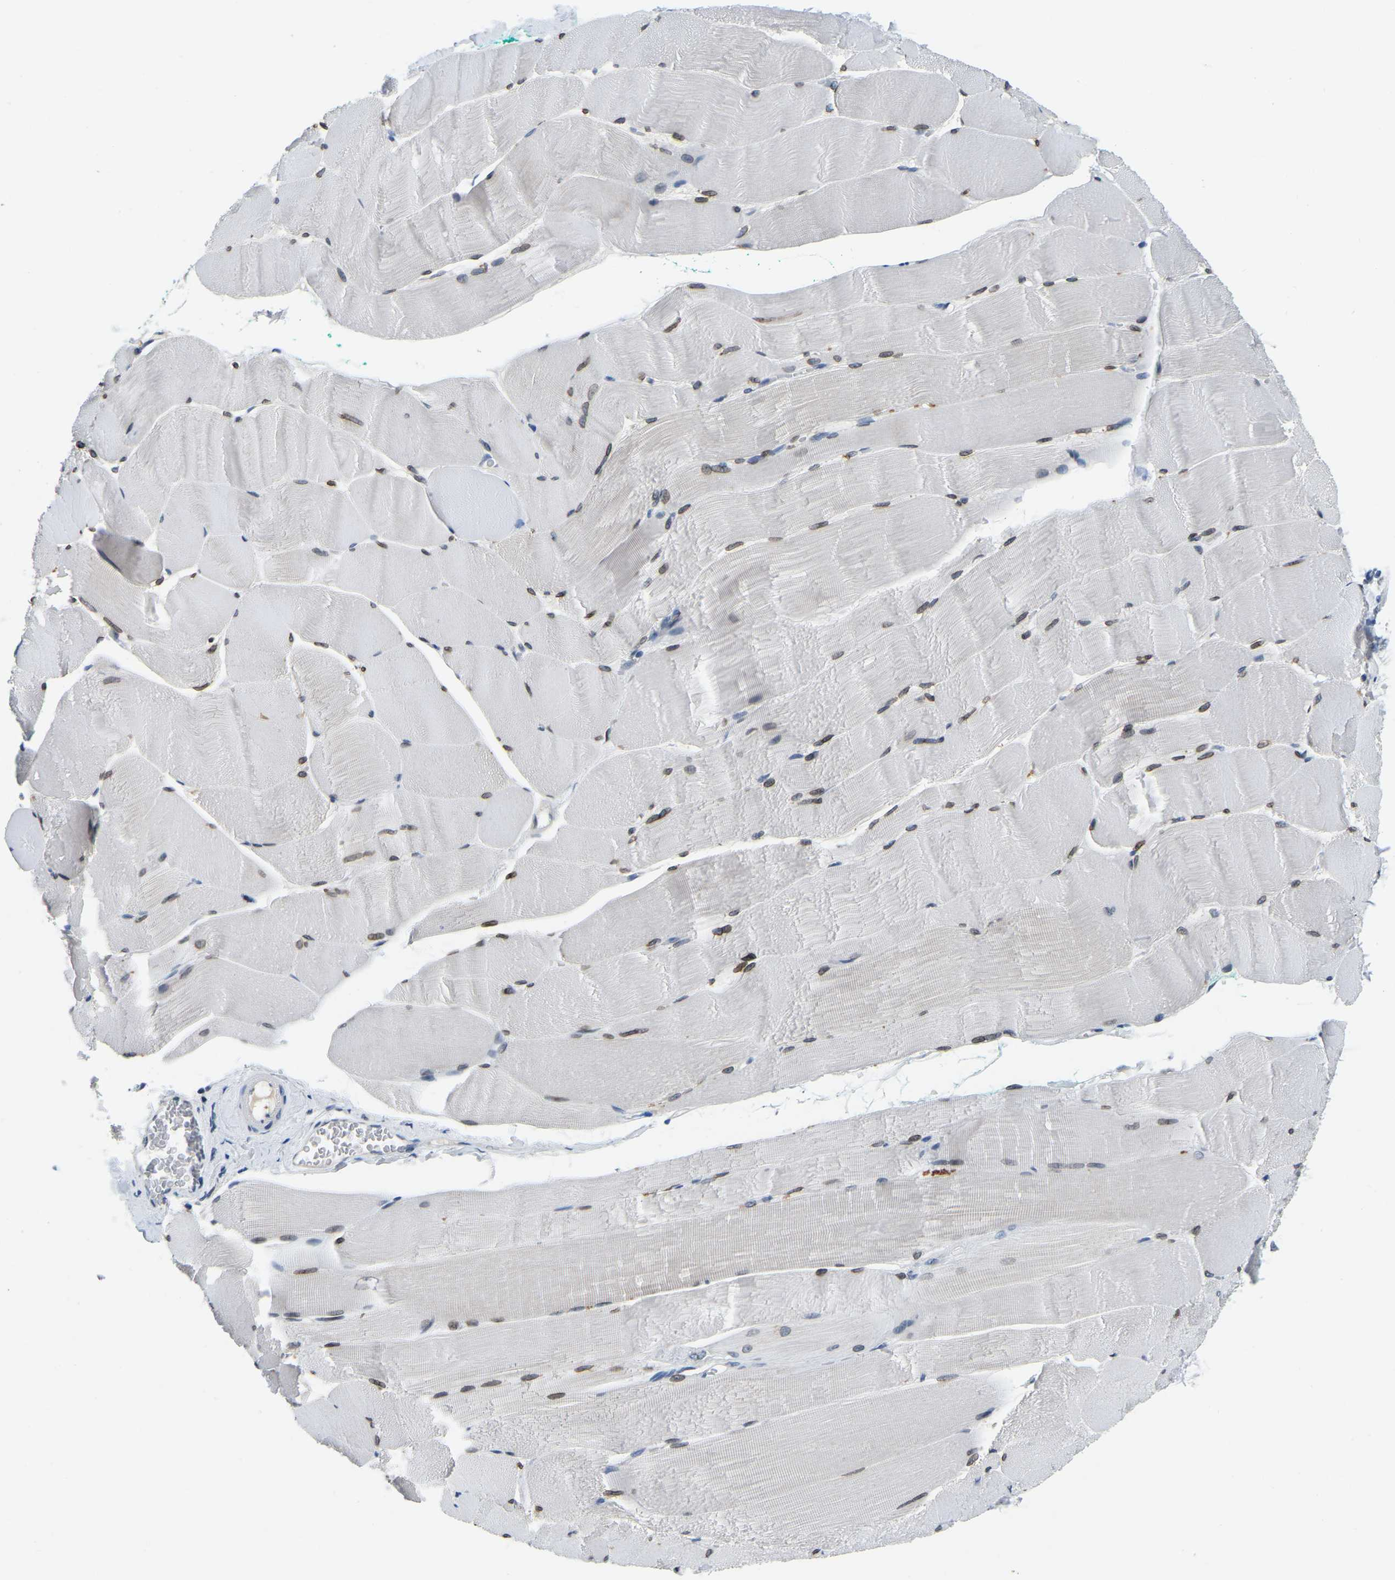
{"staining": {"intensity": "weak", "quantity": "25%-75%", "location": "cytoplasmic/membranous,nuclear"}, "tissue": "skeletal muscle", "cell_type": "Myocytes", "image_type": "normal", "snomed": [{"axis": "morphology", "description": "Normal tissue, NOS"}, {"axis": "morphology", "description": "Squamous cell carcinoma, NOS"}, {"axis": "topography", "description": "Skeletal muscle"}], "caption": "A brown stain labels weak cytoplasmic/membranous,nuclear expression of a protein in myocytes of benign skeletal muscle. Ihc stains the protein of interest in brown and the nuclei are stained blue.", "gene": "RANBP2", "patient": {"sex": "male", "age": 51}}